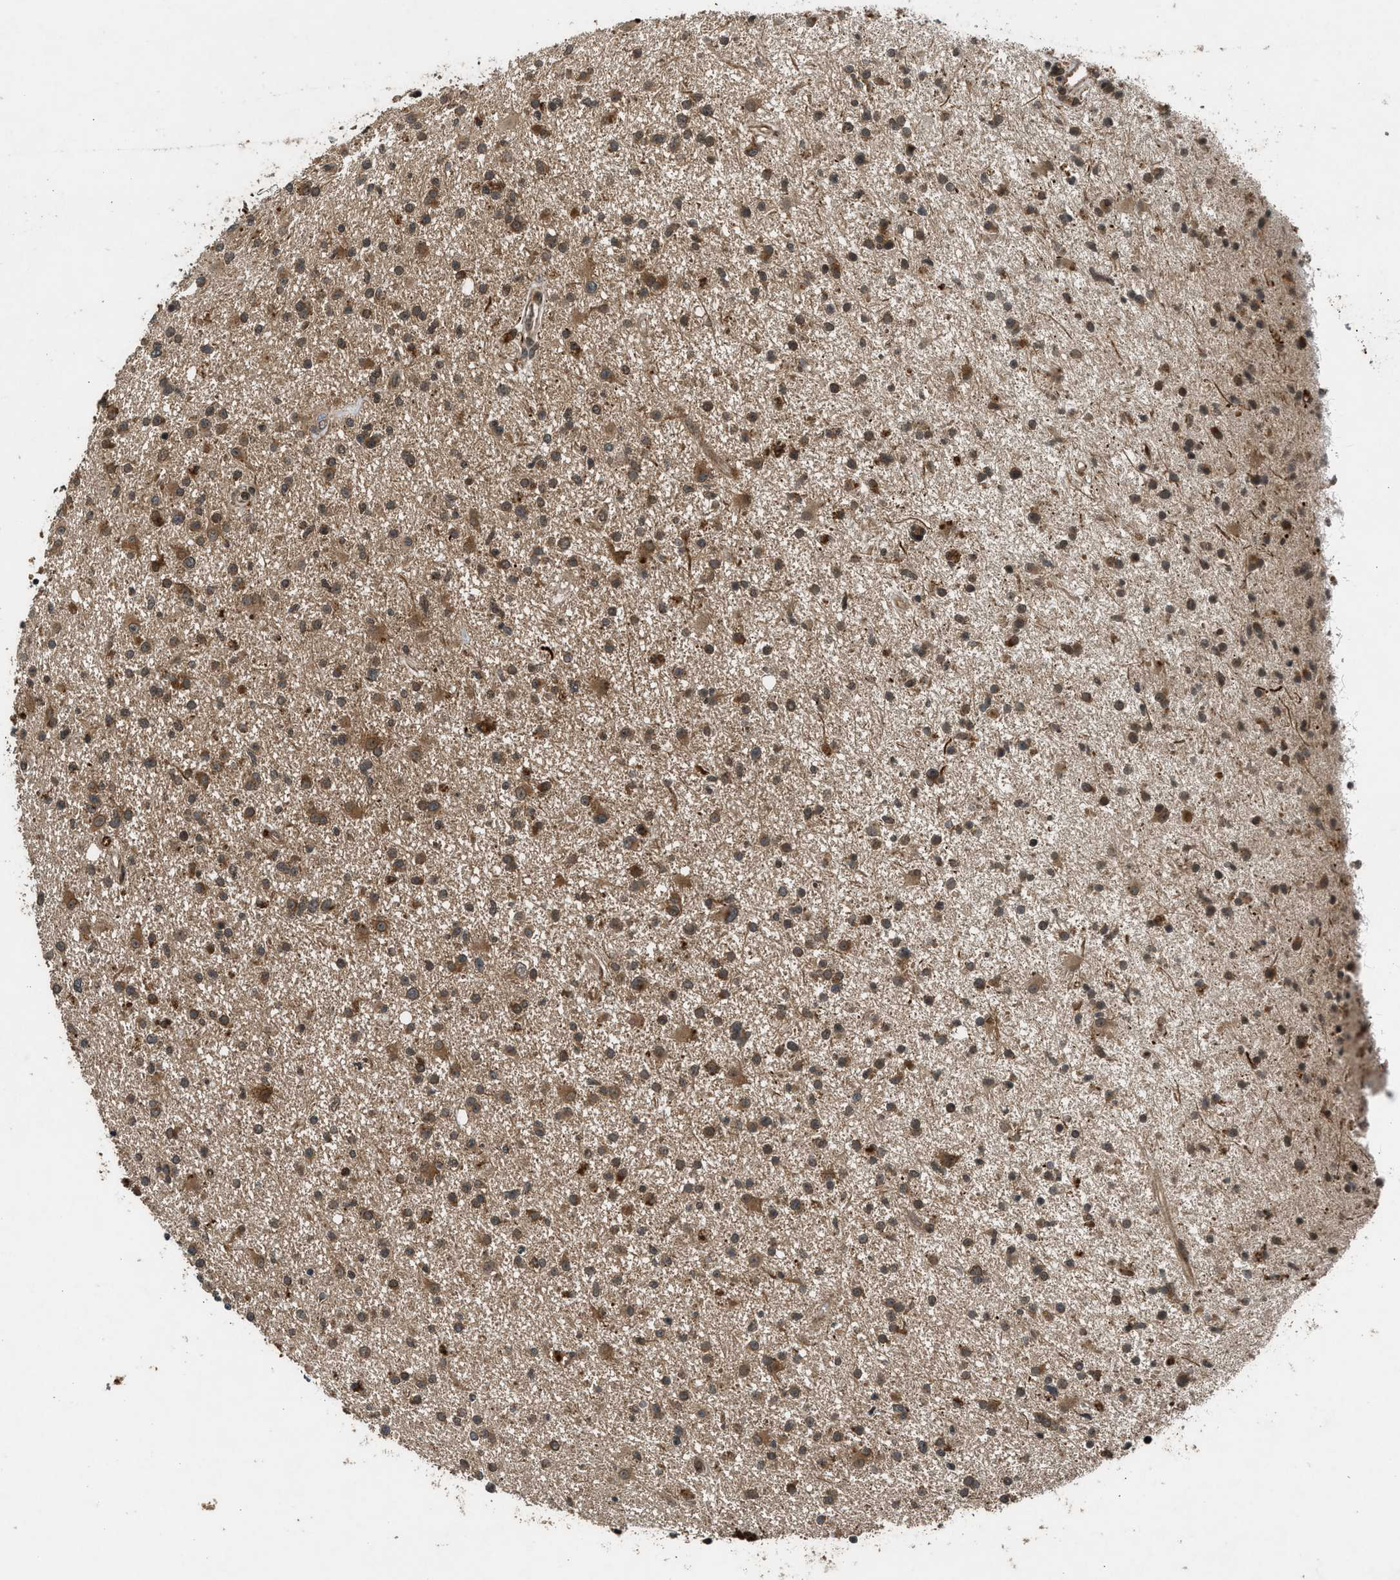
{"staining": {"intensity": "moderate", "quantity": ">75%", "location": "cytoplasmic/membranous"}, "tissue": "glioma", "cell_type": "Tumor cells", "image_type": "cancer", "snomed": [{"axis": "morphology", "description": "Glioma, malignant, High grade"}, {"axis": "topography", "description": "Brain"}], "caption": "Immunohistochemistry (IHC) image of human glioma stained for a protein (brown), which exhibits medium levels of moderate cytoplasmic/membranous staining in about >75% of tumor cells.", "gene": "TXNL1", "patient": {"sex": "male", "age": 33}}